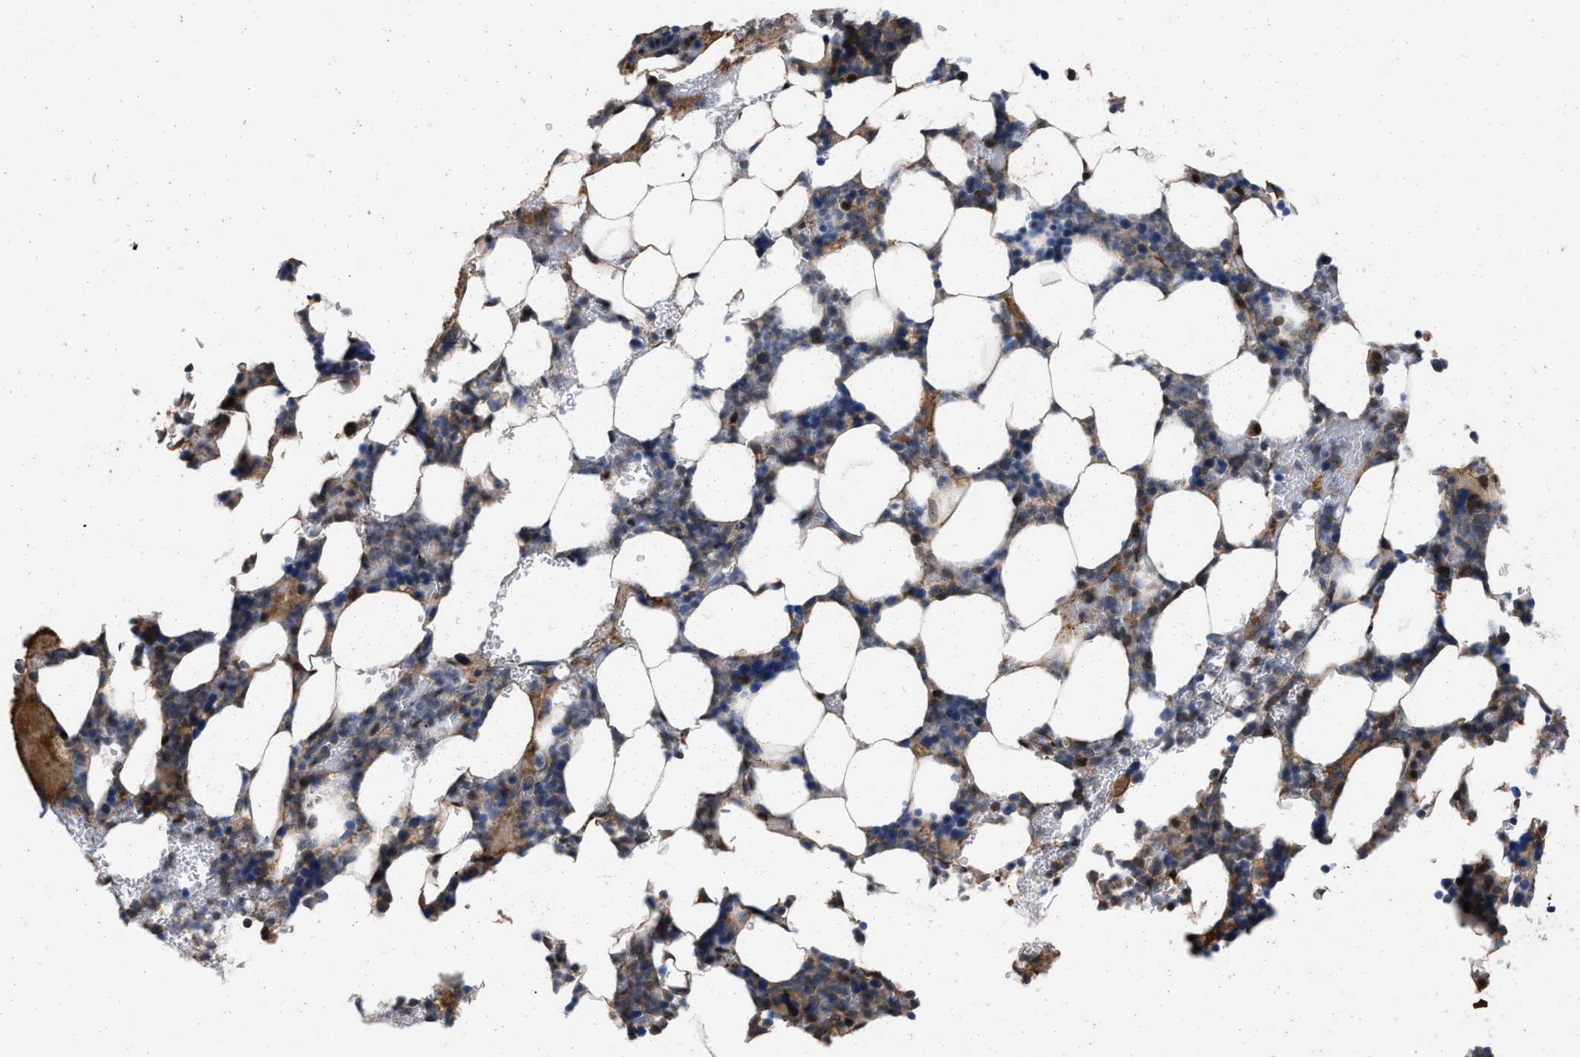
{"staining": {"intensity": "moderate", "quantity": "25%-75%", "location": "cytoplasmic/membranous"}, "tissue": "bone marrow", "cell_type": "Hematopoietic cells", "image_type": "normal", "snomed": [{"axis": "morphology", "description": "Normal tissue, NOS"}, {"axis": "topography", "description": "Bone marrow"}], "caption": "High-power microscopy captured an immunohistochemistry photomicrograph of benign bone marrow, revealing moderate cytoplasmic/membranous expression in about 25%-75% of hematopoietic cells. The staining was performed using DAB to visualize the protein expression in brown, while the nuclei were stained in blue with hematoxylin (Magnification: 20x).", "gene": "PRDM14", "patient": {"sex": "female", "age": 81}}